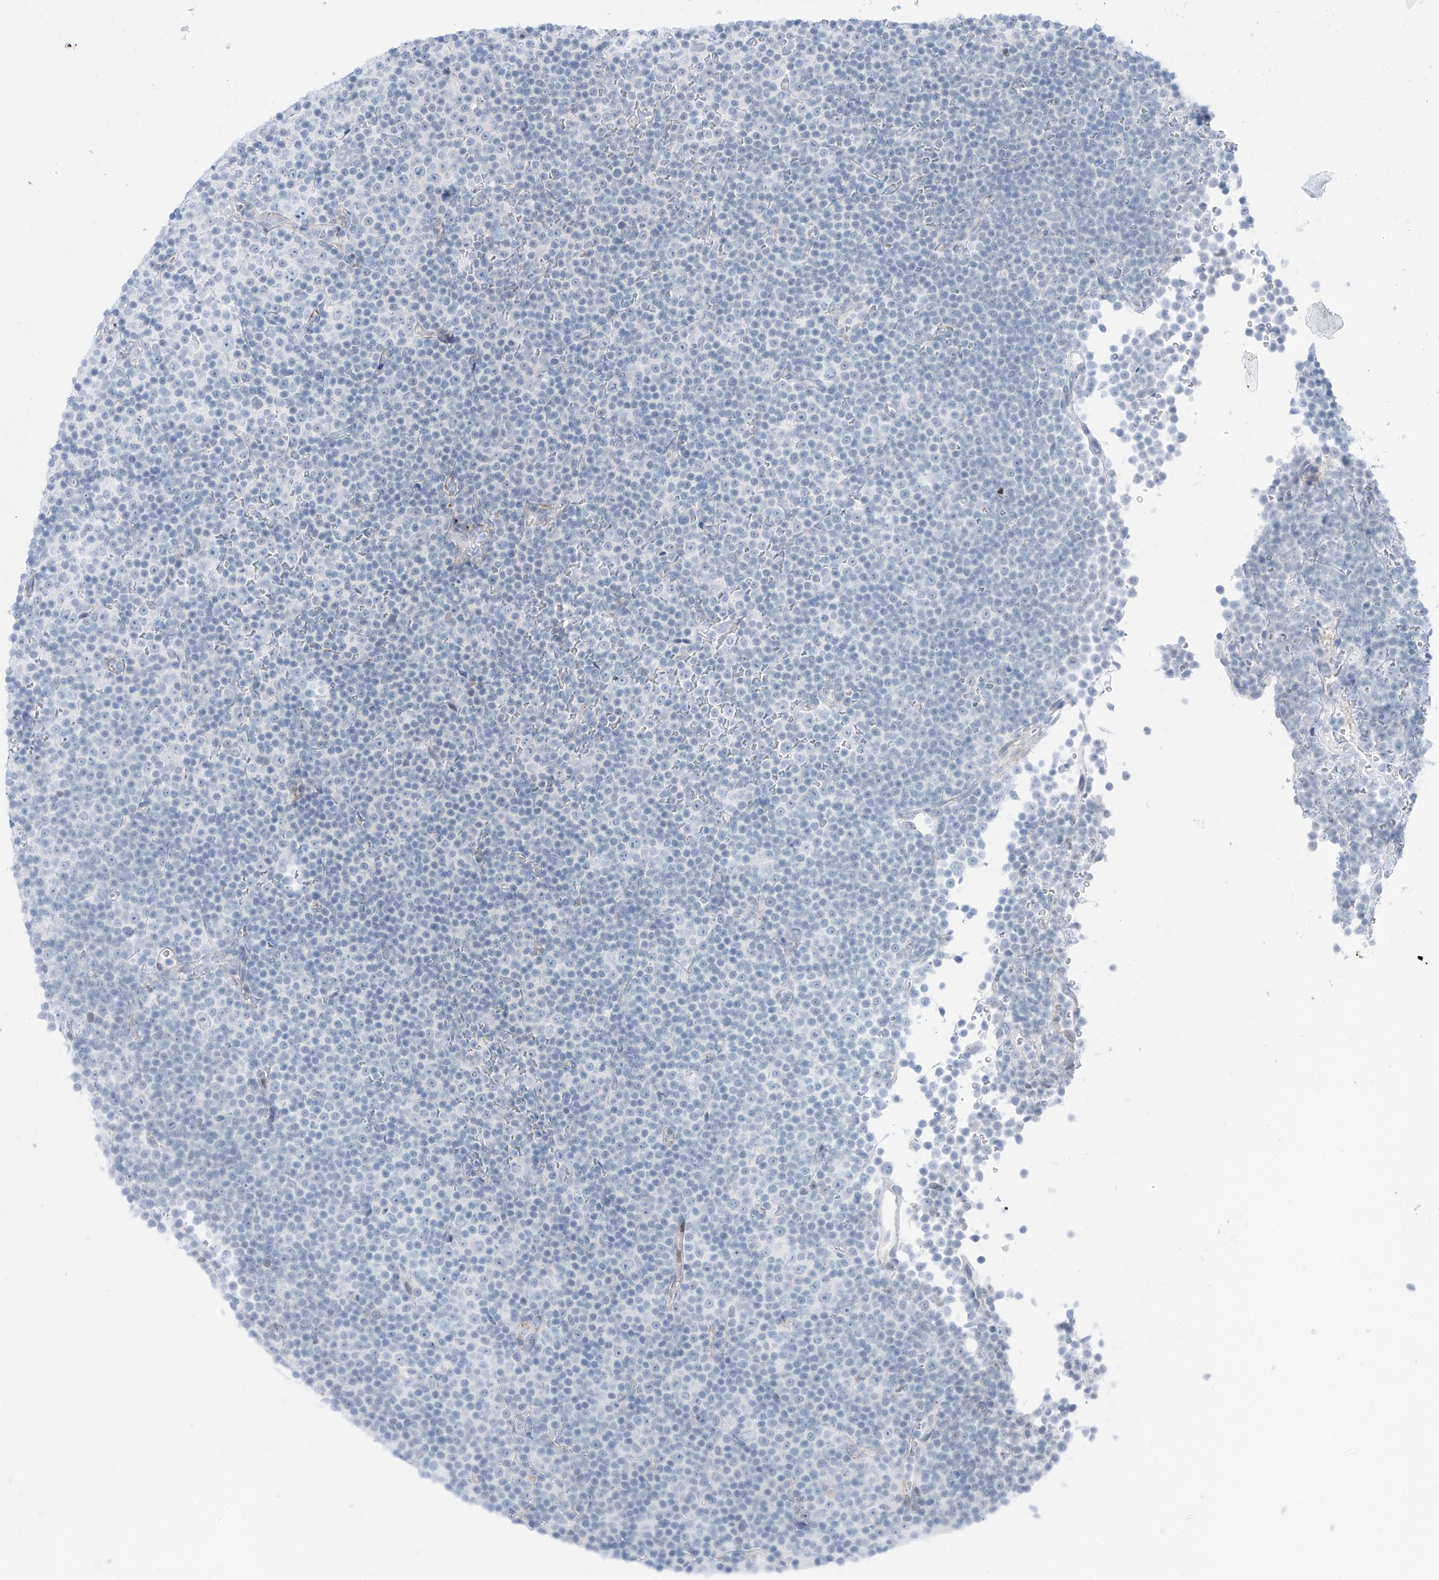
{"staining": {"intensity": "negative", "quantity": "none", "location": "none"}, "tissue": "lymphoma", "cell_type": "Tumor cells", "image_type": "cancer", "snomed": [{"axis": "morphology", "description": "Malignant lymphoma, non-Hodgkin's type, Low grade"}, {"axis": "topography", "description": "Lymph node"}], "caption": "Malignant lymphoma, non-Hodgkin's type (low-grade) was stained to show a protein in brown. There is no significant positivity in tumor cells. (Stains: DAB immunohistochemistry (IHC) with hematoxylin counter stain, Microscopy: brightfield microscopy at high magnification).", "gene": "PSPH", "patient": {"sex": "female", "age": 67}}